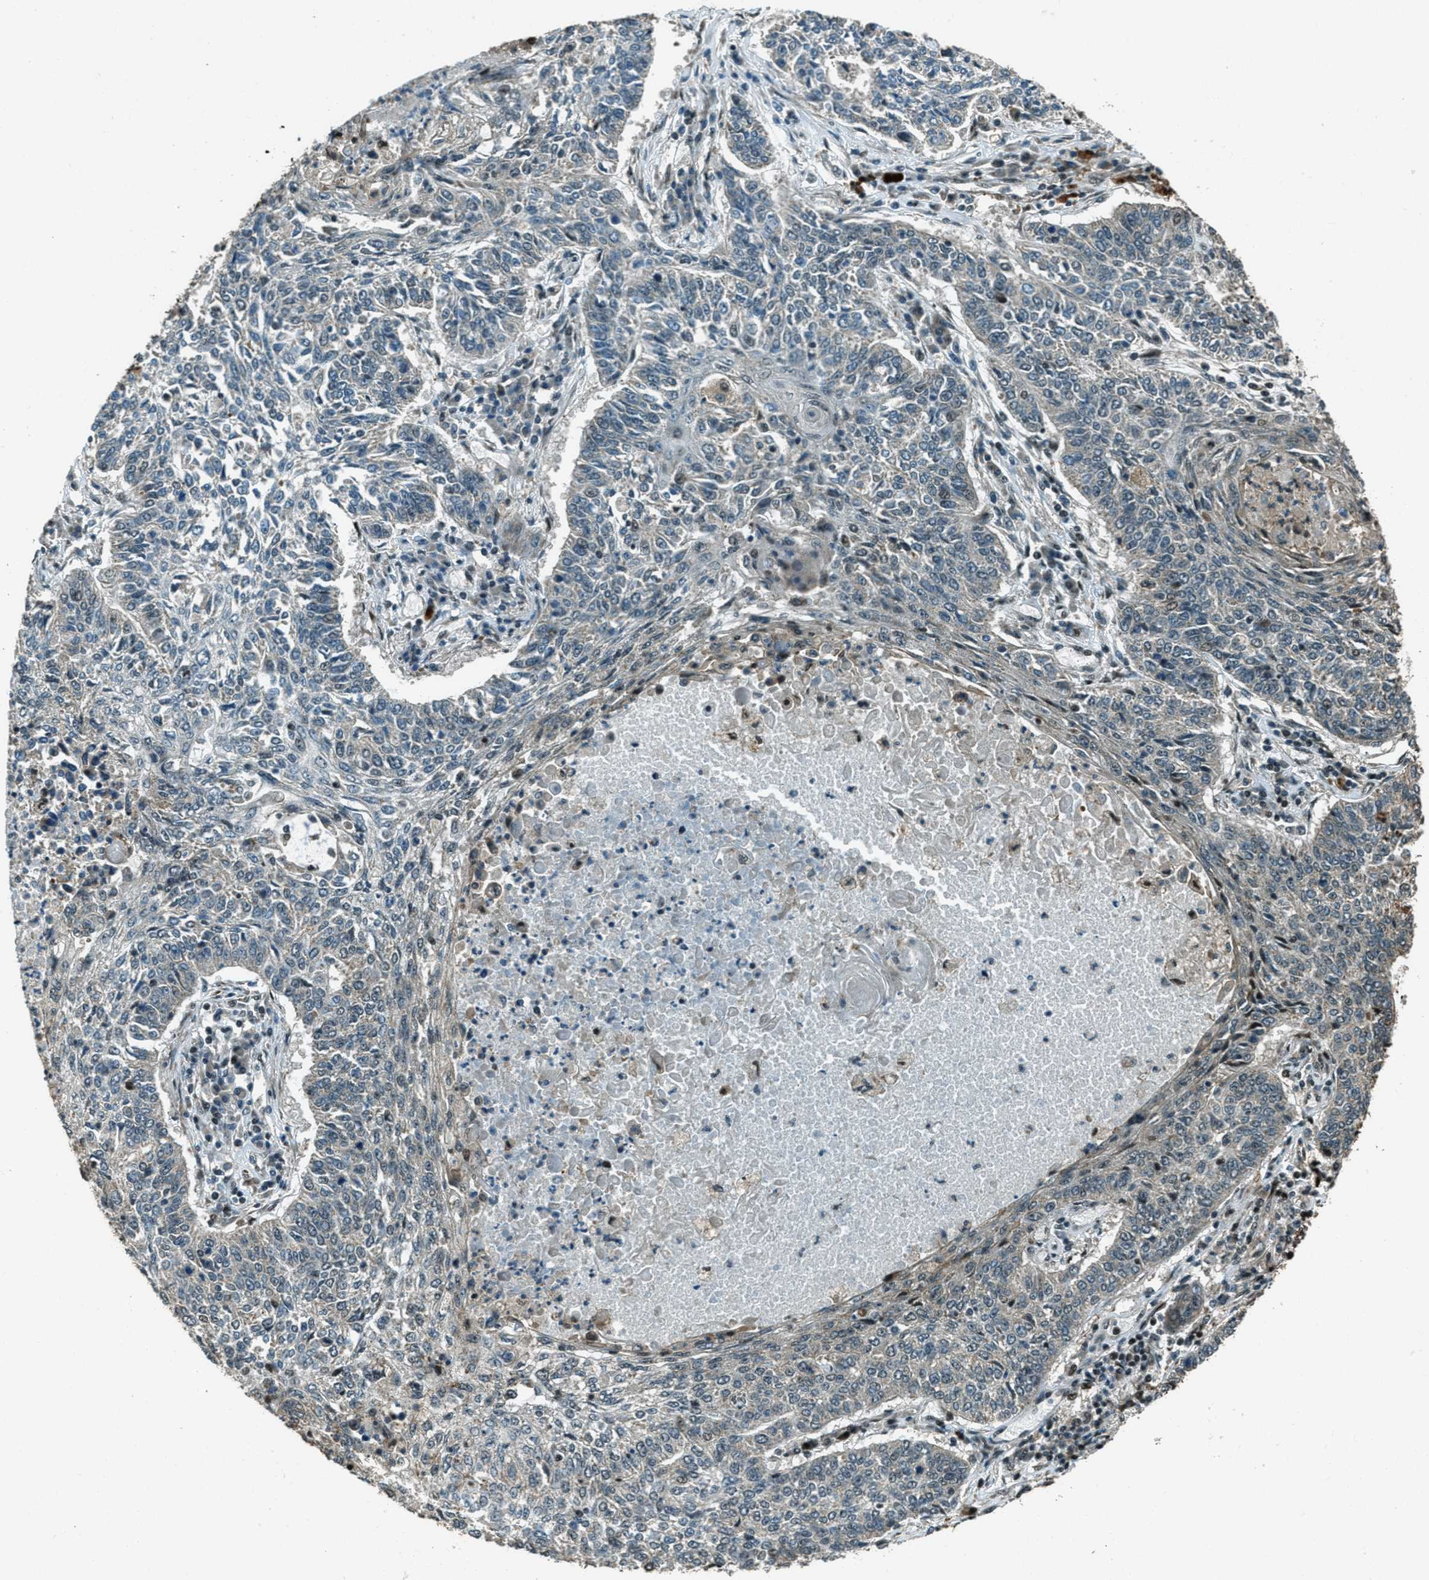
{"staining": {"intensity": "weak", "quantity": "<25%", "location": "cytoplasmic/membranous"}, "tissue": "lung cancer", "cell_type": "Tumor cells", "image_type": "cancer", "snomed": [{"axis": "morphology", "description": "Normal tissue, NOS"}, {"axis": "morphology", "description": "Squamous cell carcinoma, NOS"}, {"axis": "topography", "description": "Cartilage tissue"}, {"axis": "topography", "description": "Bronchus"}, {"axis": "topography", "description": "Lung"}], "caption": "Tumor cells are negative for protein expression in human lung squamous cell carcinoma.", "gene": "TARDBP", "patient": {"sex": "female", "age": 49}}